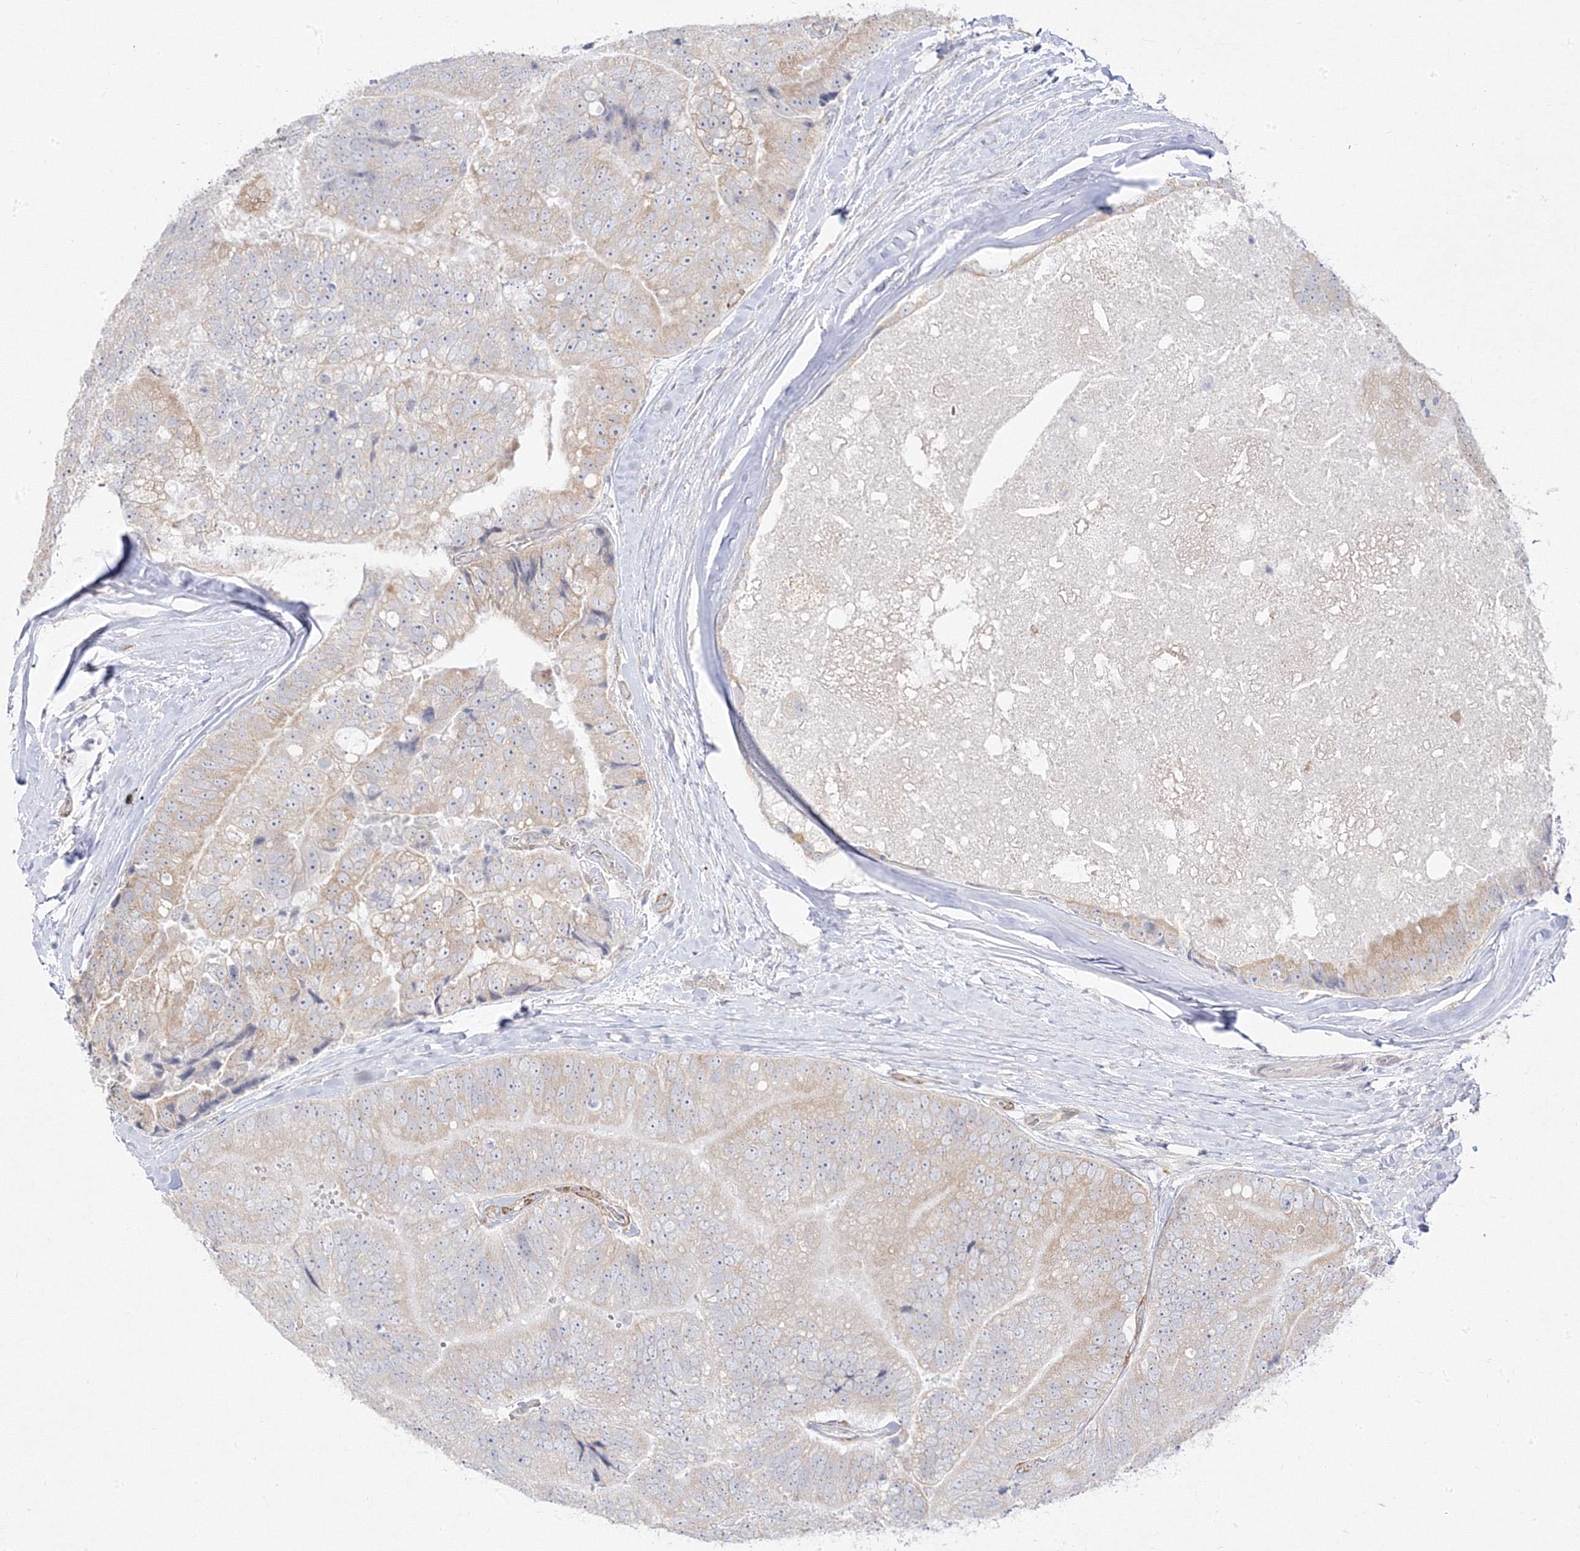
{"staining": {"intensity": "weak", "quantity": "25%-75%", "location": "cytoplasmic/membranous"}, "tissue": "prostate cancer", "cell_type": "Tumor cells", "image_type": "cancer", "snomed": [{"axis": "morphology", "description": "Adenocarcinoma, High grade"}, {"axis": "topography", "description": "Prostate"}], "caption": "Adenocarcinoma (high-grade) (prostate) tissue exhibits weak cytoplasmic/membranous expression in approximately 25%-75% of tumor cells", "gene": "C2CD2", "patient": {"sex": "male", "age": 70}}